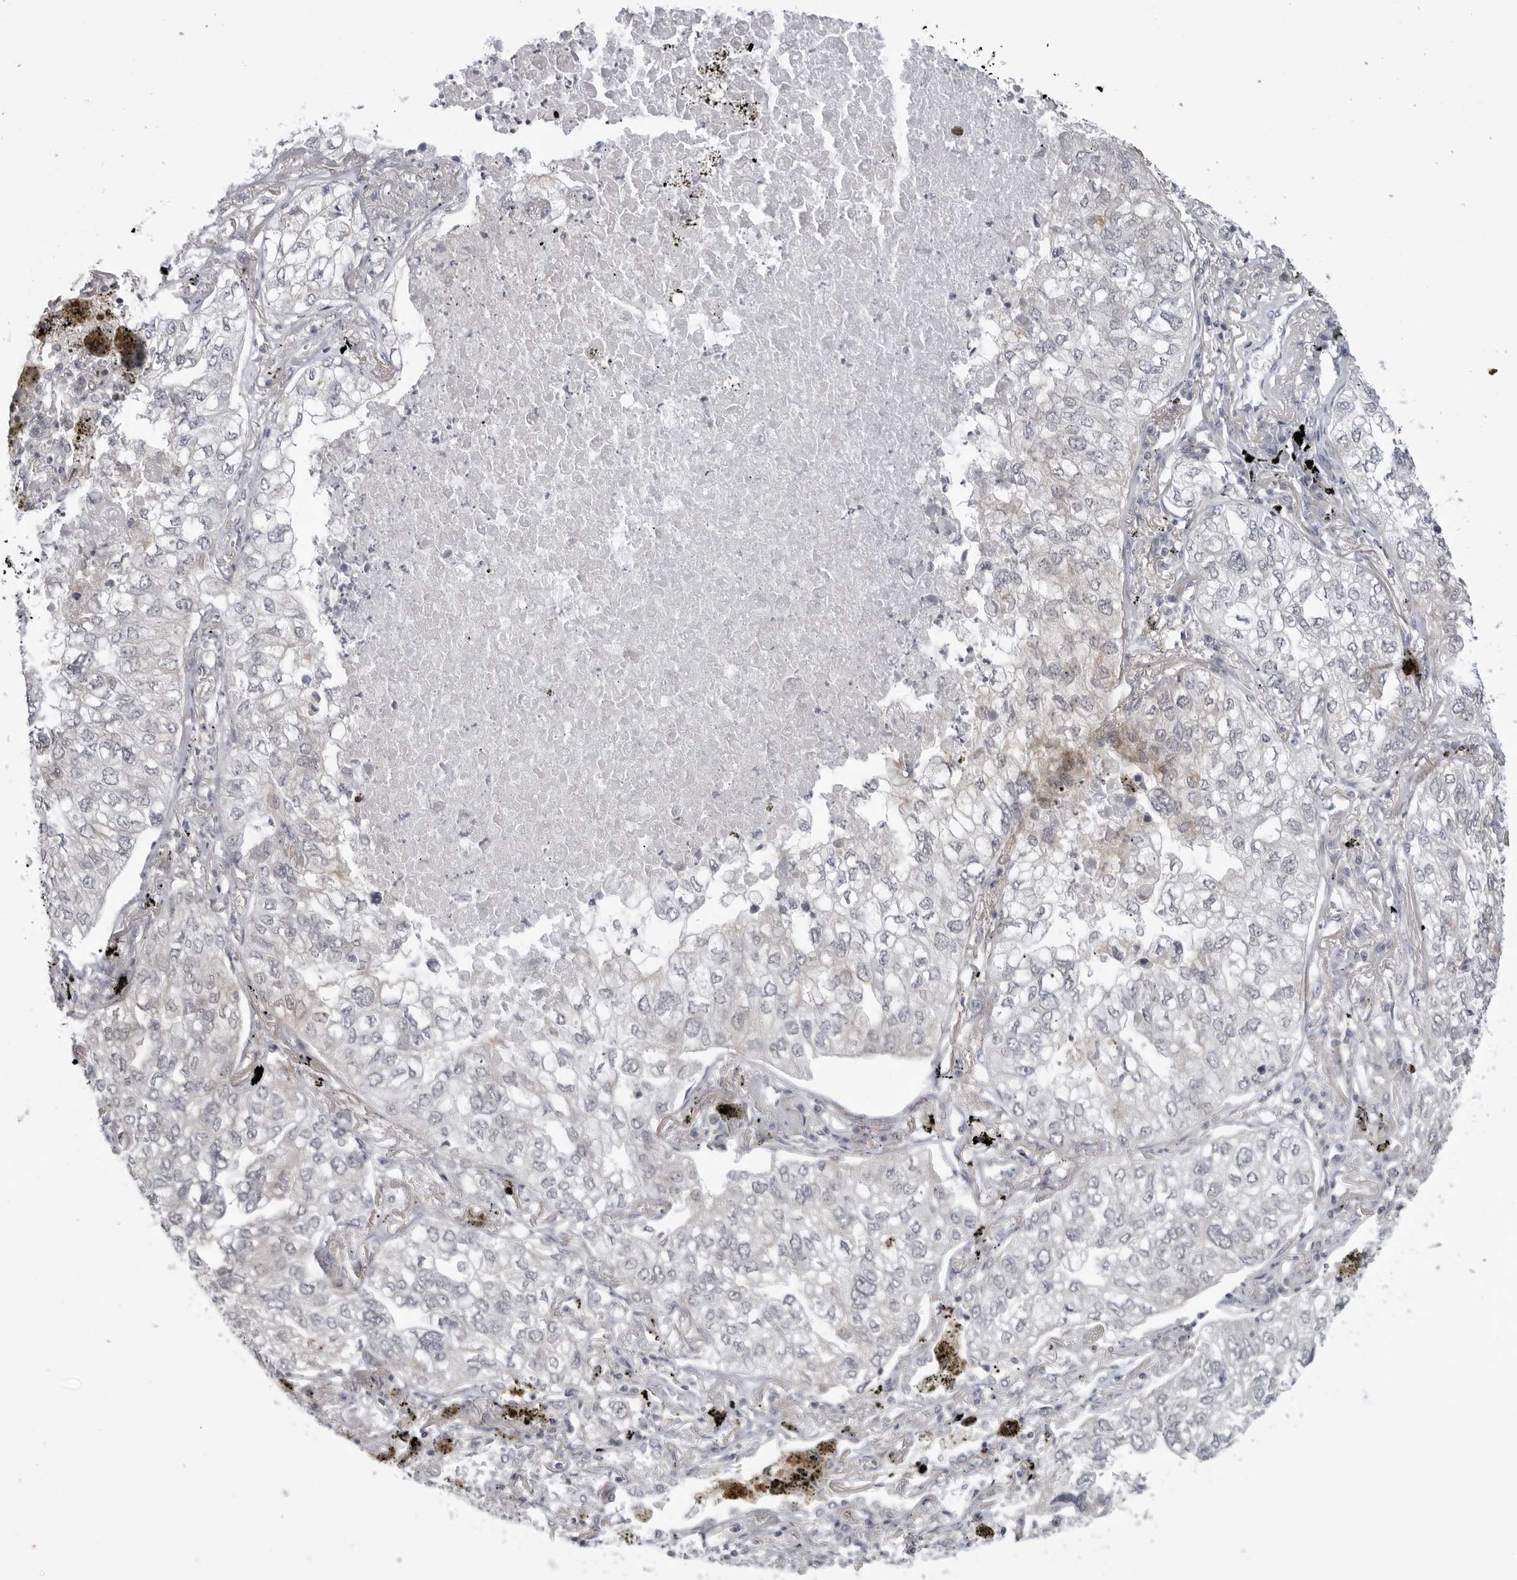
{"staining": {"intensity": "negative", "quantity": "none", "location": "none"}, "tissue": "lung cancer", "cell_type": "Tumor cells", "image_type": "cancer", "snomed": [{"axis": "morphology", "description": "Adenocarcinoma, NOS"}, {"axis": "topography", "description": "Lung"}], "caption": "Tumor cells are negative for brown protein staining in adenocarcinoma (lung).", "gene": "ADAMTS5", "patient": {"sex": "male", "age": 65}}